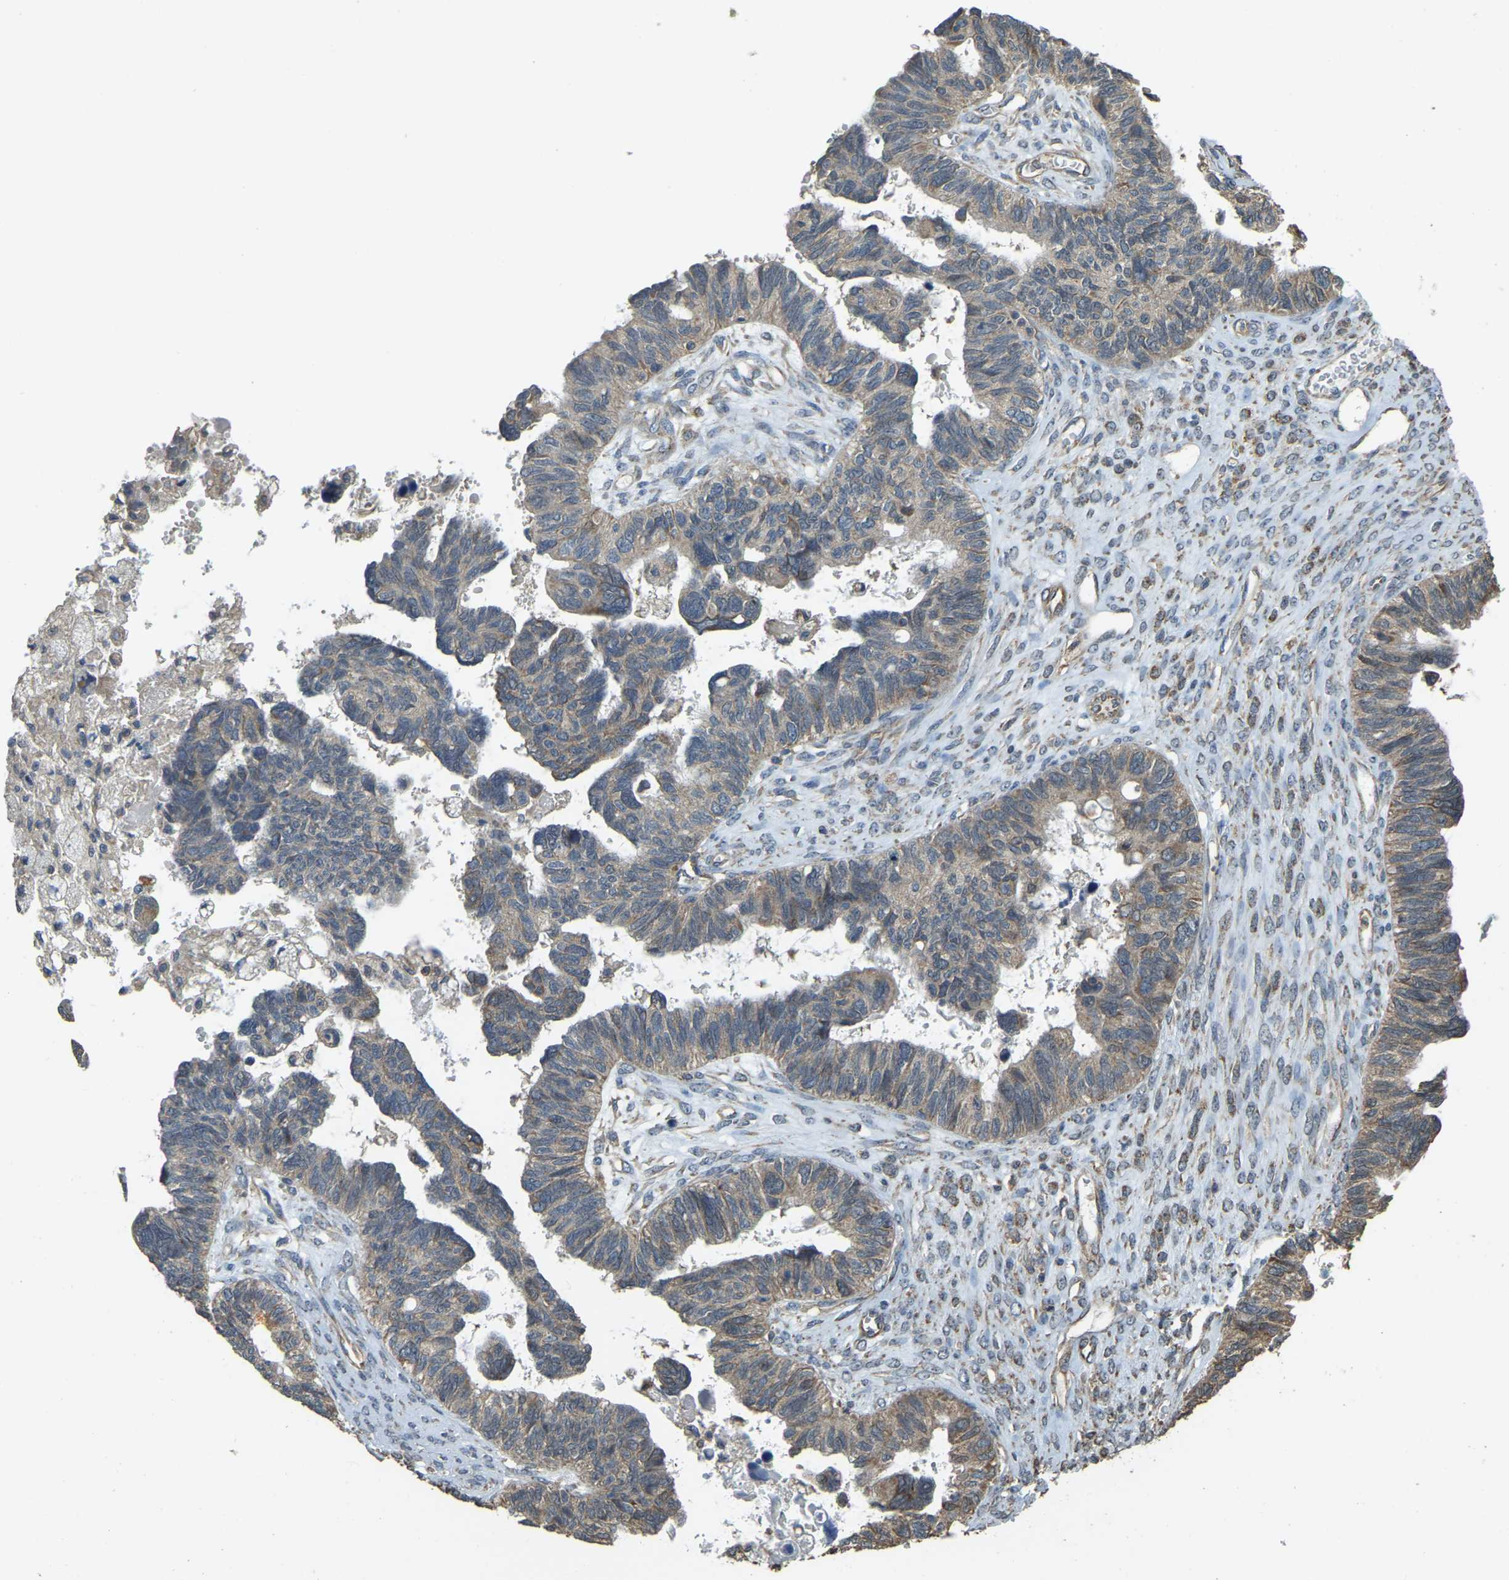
{"staining": {"intensity": "moderate", "quantity": "25%-75%", "location": "cytoplasmic/membranous"}, "tissue": "ovarian cancer", "cell_type": "Tumor cells", "image_type": "cancer", "snomed": [{"axis": "morphology", "description": "Cystadenocarcinoma, serous, NOS"}, {"axis": "topography", "description": "Ovary"}], "caption": "A micrograph showing moderate cytoplasmic/membranous expression in approximately 25%-75% of tumor cells in ovarian cancer (serous cystadenocarcinoma), as visualized by brown immunohistochemical staining.", "gene": "GNG2", "patient": {"sex": "female", "age": 79}}